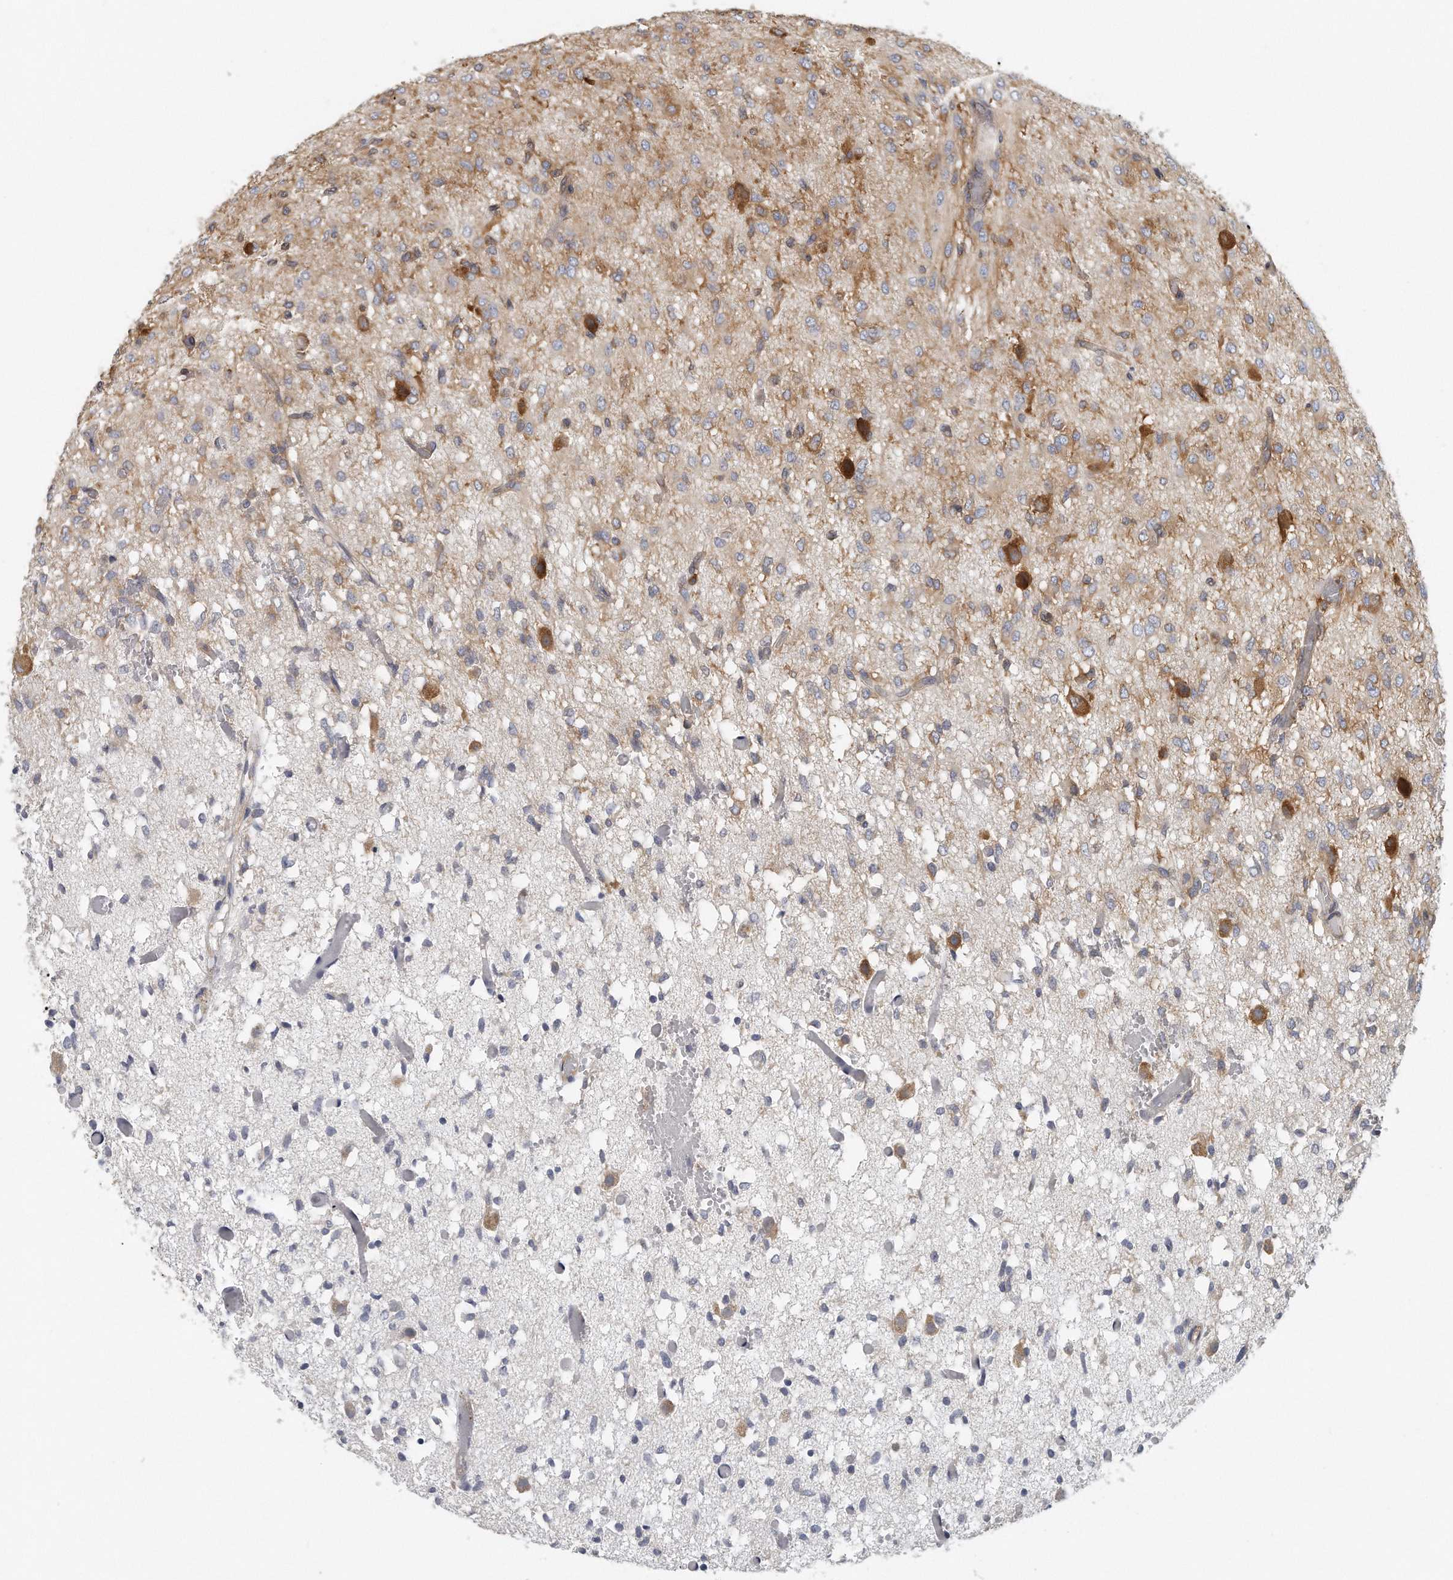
{"staining": {"intensity": "weak", "quantity": "25%-75%", "location": "cytoplasmic/membranous"}, "tissue": "glioma", "cell_type": "Tumor cells", "image_type": "cancer", "snomed": [{"axis": "morphology", "description": "Glioma, malignant, High grade"}, {"axis": "topography", "description": "Brain"}], "caption": "IHC micrograph of neoplastic tissue: human glioma stained using immunohistochemistry demonstrates low levels of weak protein expression localized specifically in the cytoplasmic/membranous of tumor cells, appearing as a cytoplasmic/membranous brown color.", "gene": "EIF3I", "patient": {"sex": "female", "age": 59}}